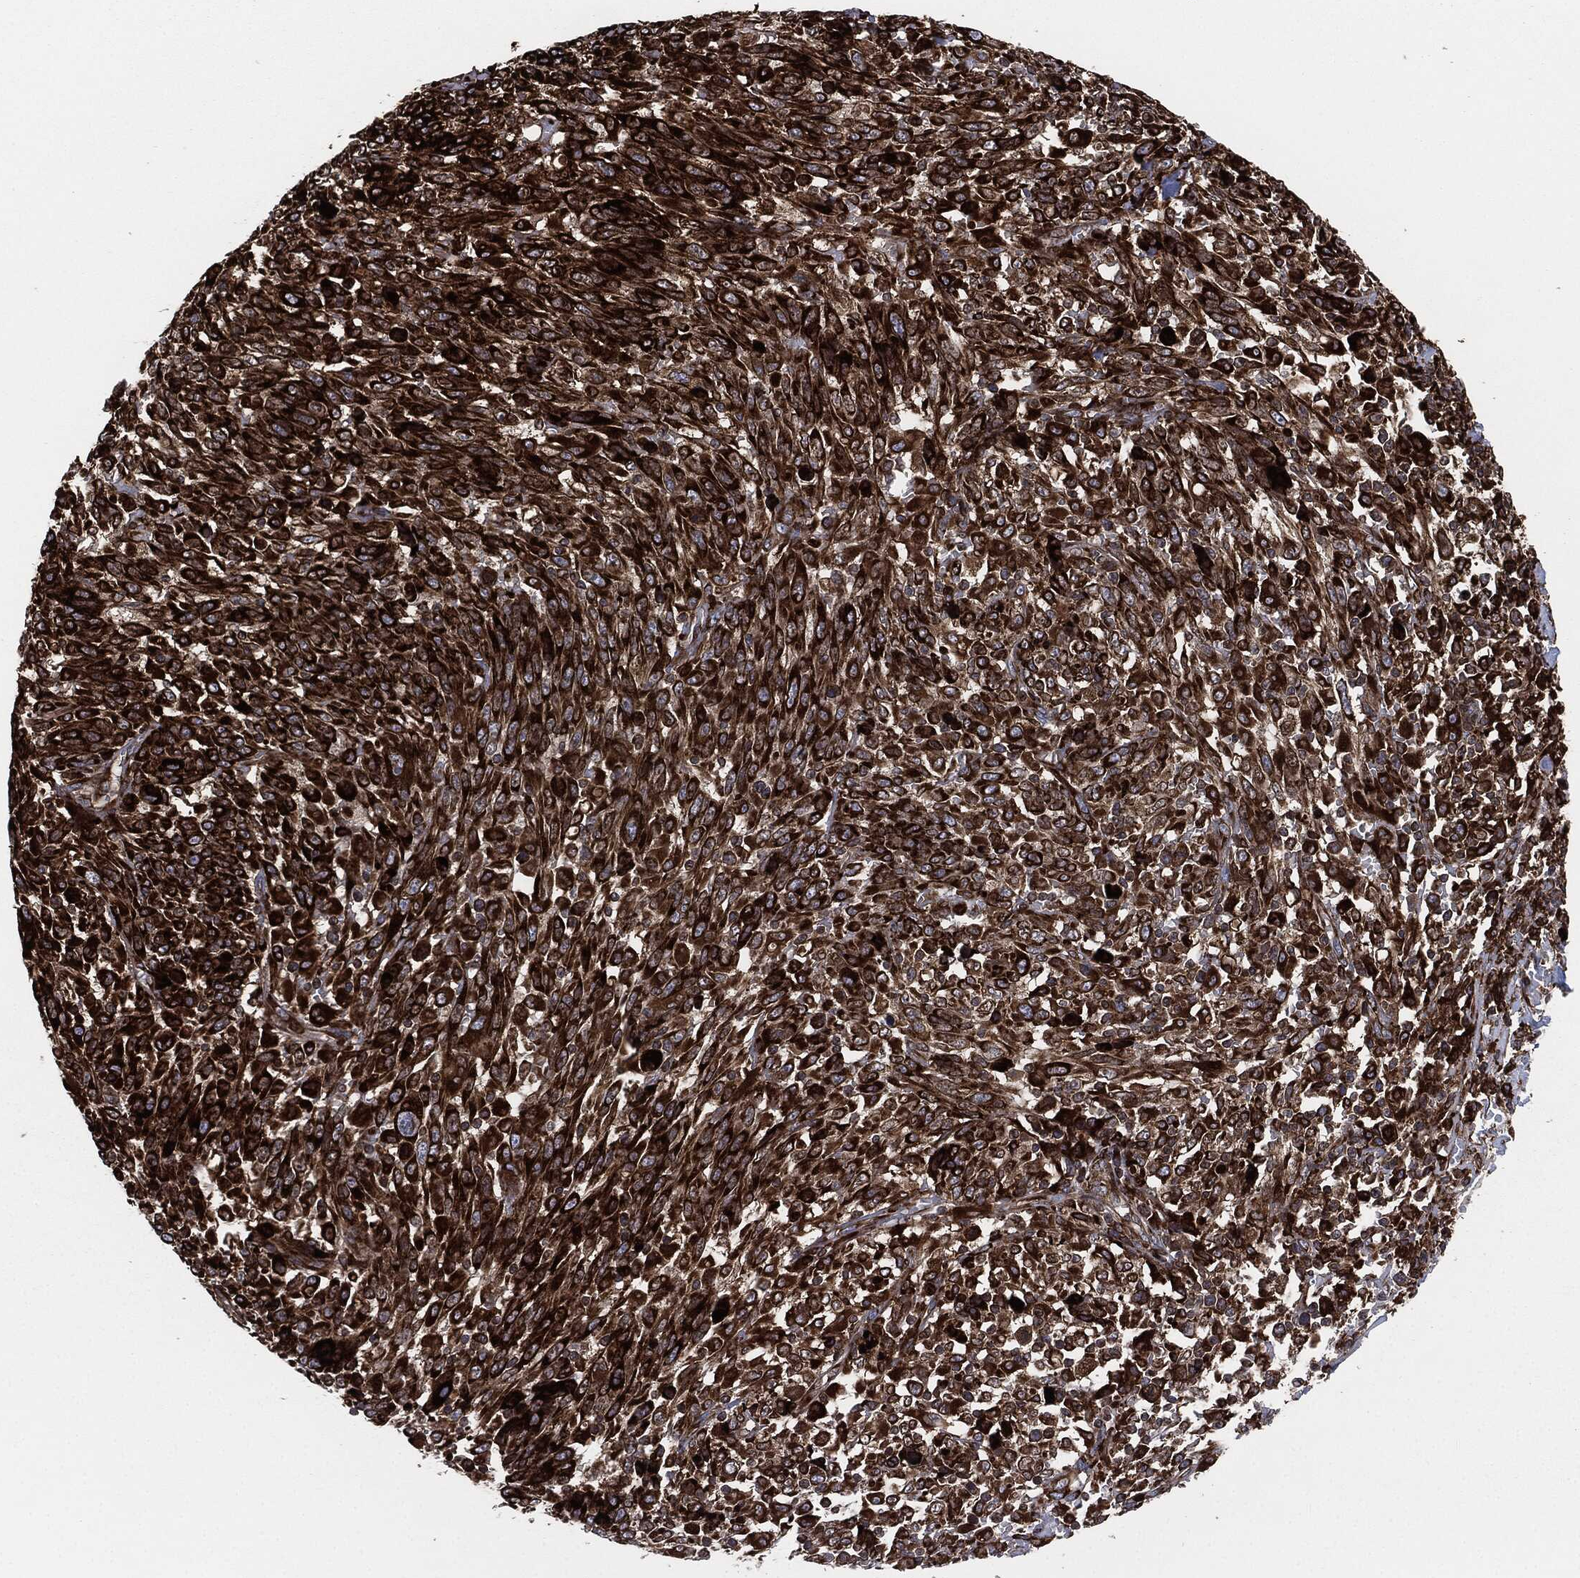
{"staining": {"intensity": "strong", "quantity": ">75%", "location": "cytoplasmic/membranous"}, "tissue": "melanoma", "cell_type": "Tumor cells", "image_type": "cancer", "snomed": [{"axis": "morphology", "description": "Malignant melanoma, NOS"}, {"axis": "topography", "description": "Skin"}], "caption": "Immunohistochemical staining of melanoma demonstrates high levels of strong cytoplasmic/membranous protein positivity in approximately >75% of tumor cells.", "gene": "CALR", "patient": {"sex": "female", "age": 91}}